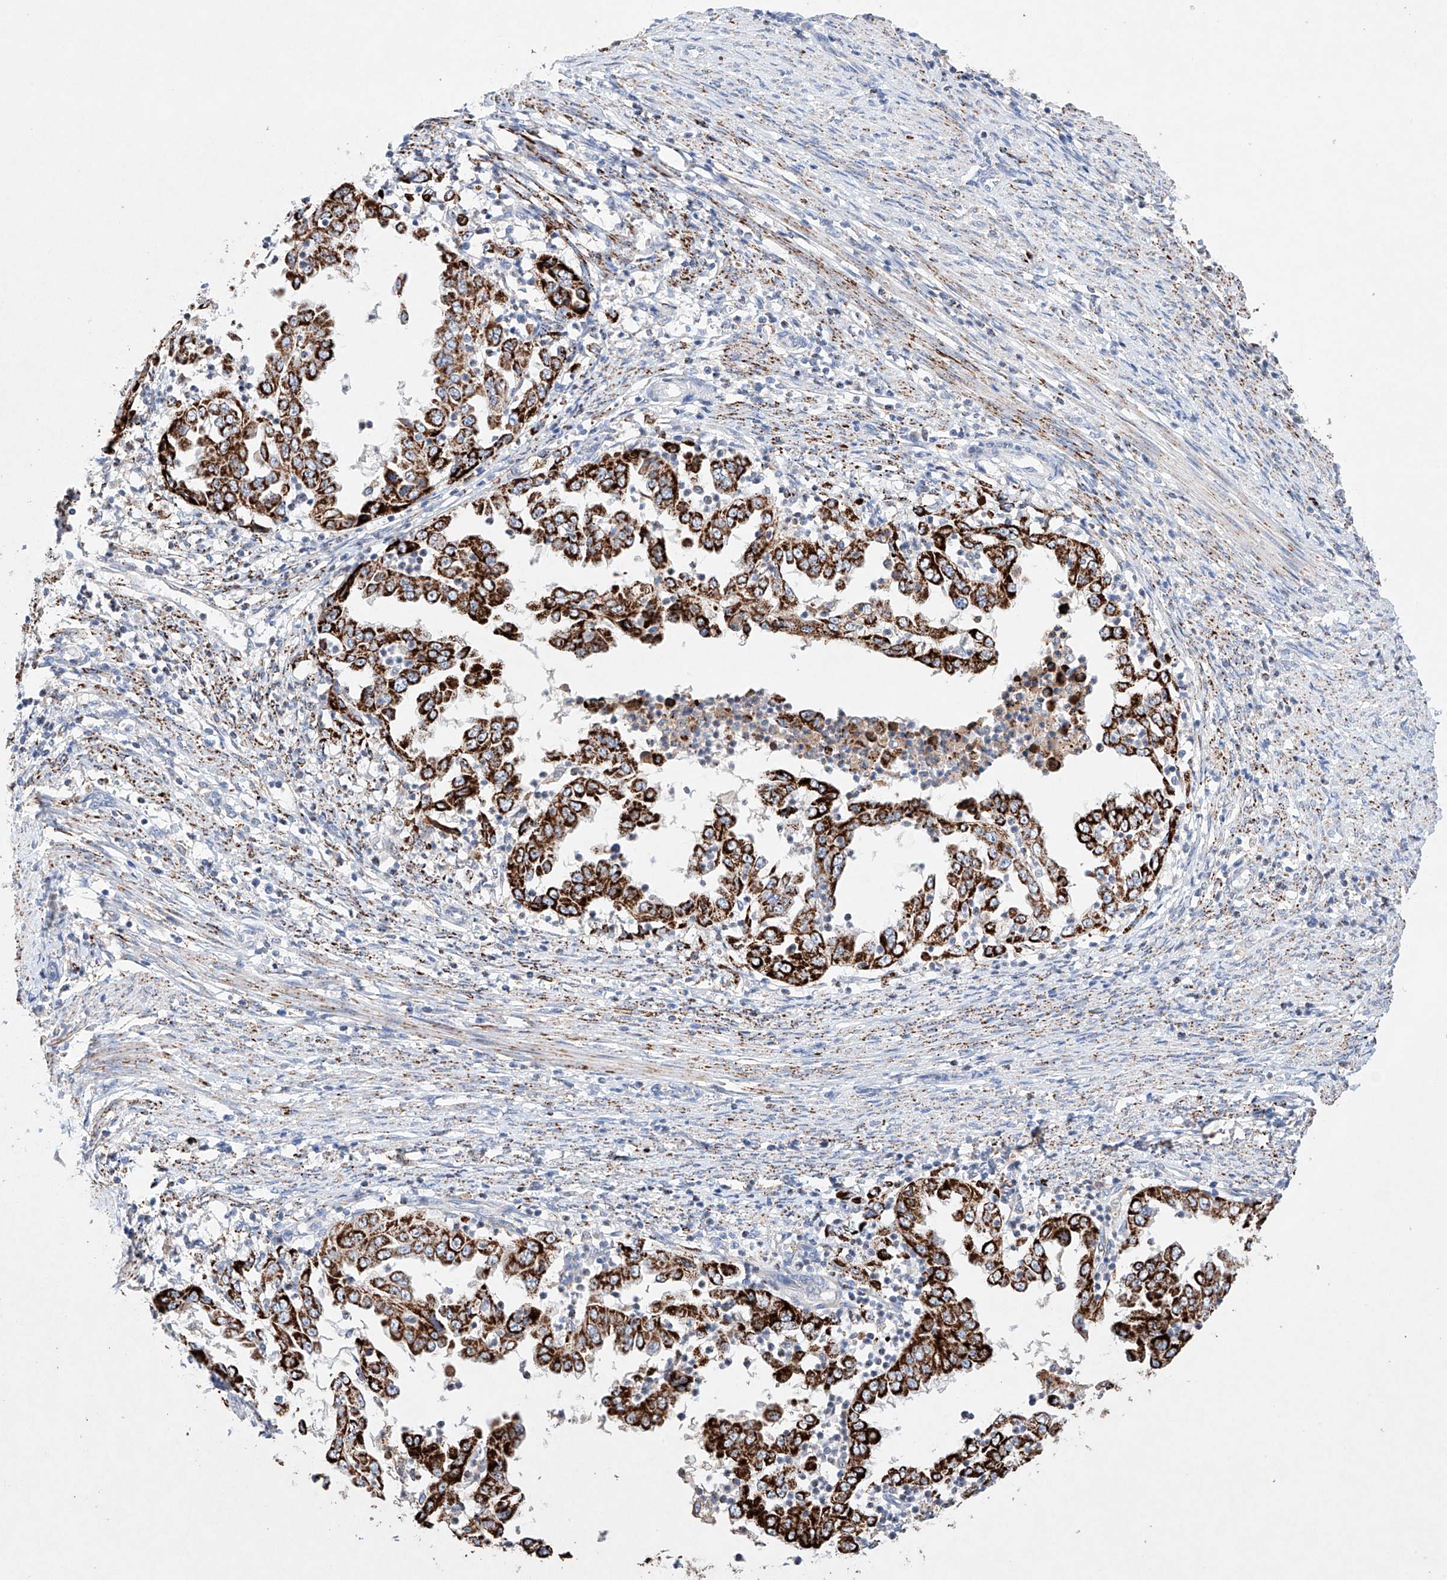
{"staining": {"intensity": "strong", "quantity": ">75%", "location": "cytoplasmic/membranous"}, "tissue": "endometrial cancer", "cell_type": "Tumor cells", "image_type": "cancer", "snomed": [{"axis": "morphology", "description": "Adenocarcinoma, NOS"}, {"axis": "topography", "description": "Endometrium"}], "caption": "Immunohistochemical staining of adenocarcinoma (endometrial) displays high levels of strong cytoplasmic/membranous expression in approximately >75% of tumor cells. (IHC, brightfield microscopy, high magnification).", "gene": "NRROS", "patient": {"sex": "female", "age": 85}}